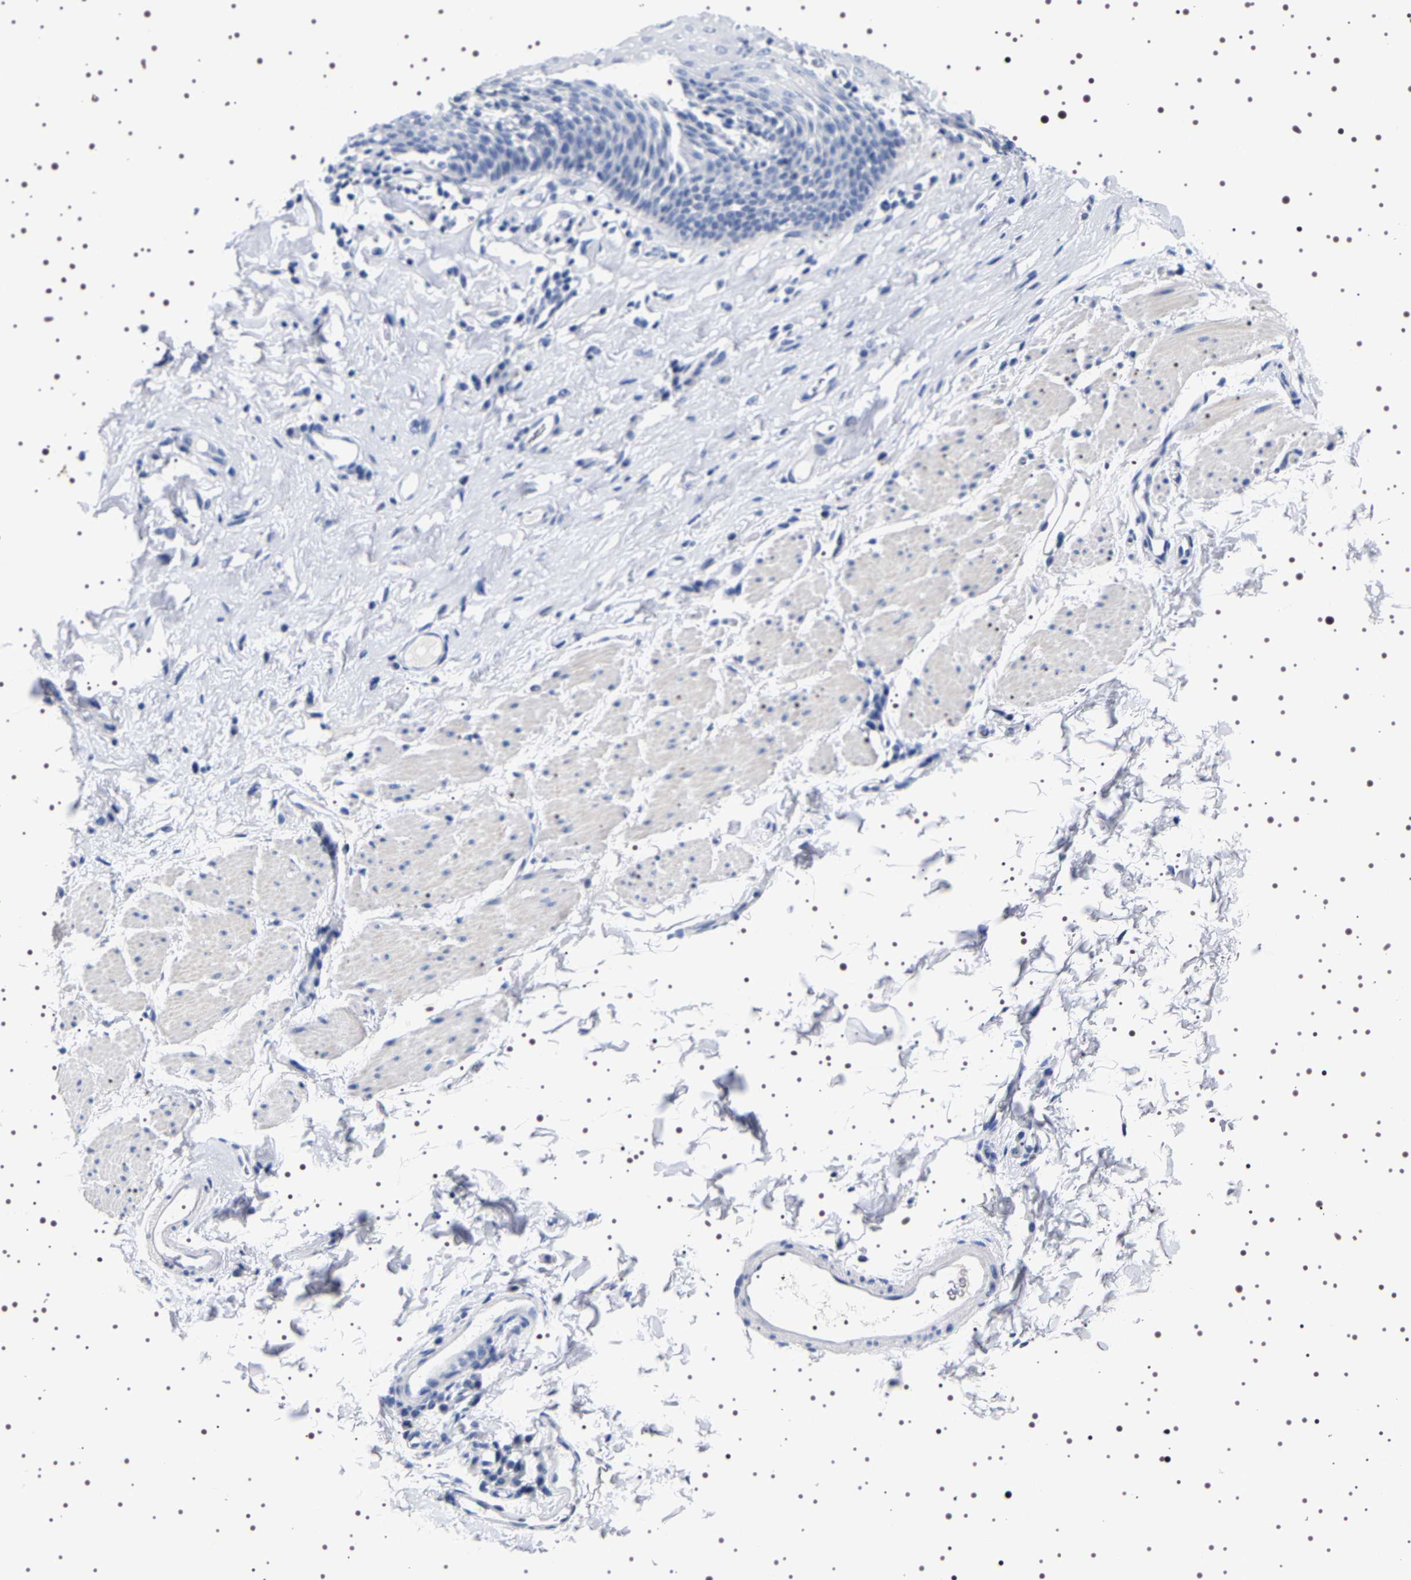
{"staining": {"intensity": "negative", "quantity": "none", "location": "none"}, "tissue": "esophagus", "cell_type": "Squamous epithelial cells", "image_type": "normal", "snomed": [{"axis": "morphology", "description": "Normal tissue, NOS"}, {"axis": "topography", "description": "Esophagus"}], "caption": "Protein analysis of normal esophagus exhibits no significant staining in squamous epithelial cells.", "gene": "UBQLN3", "patient": {"sex": "female", "age": 61}}